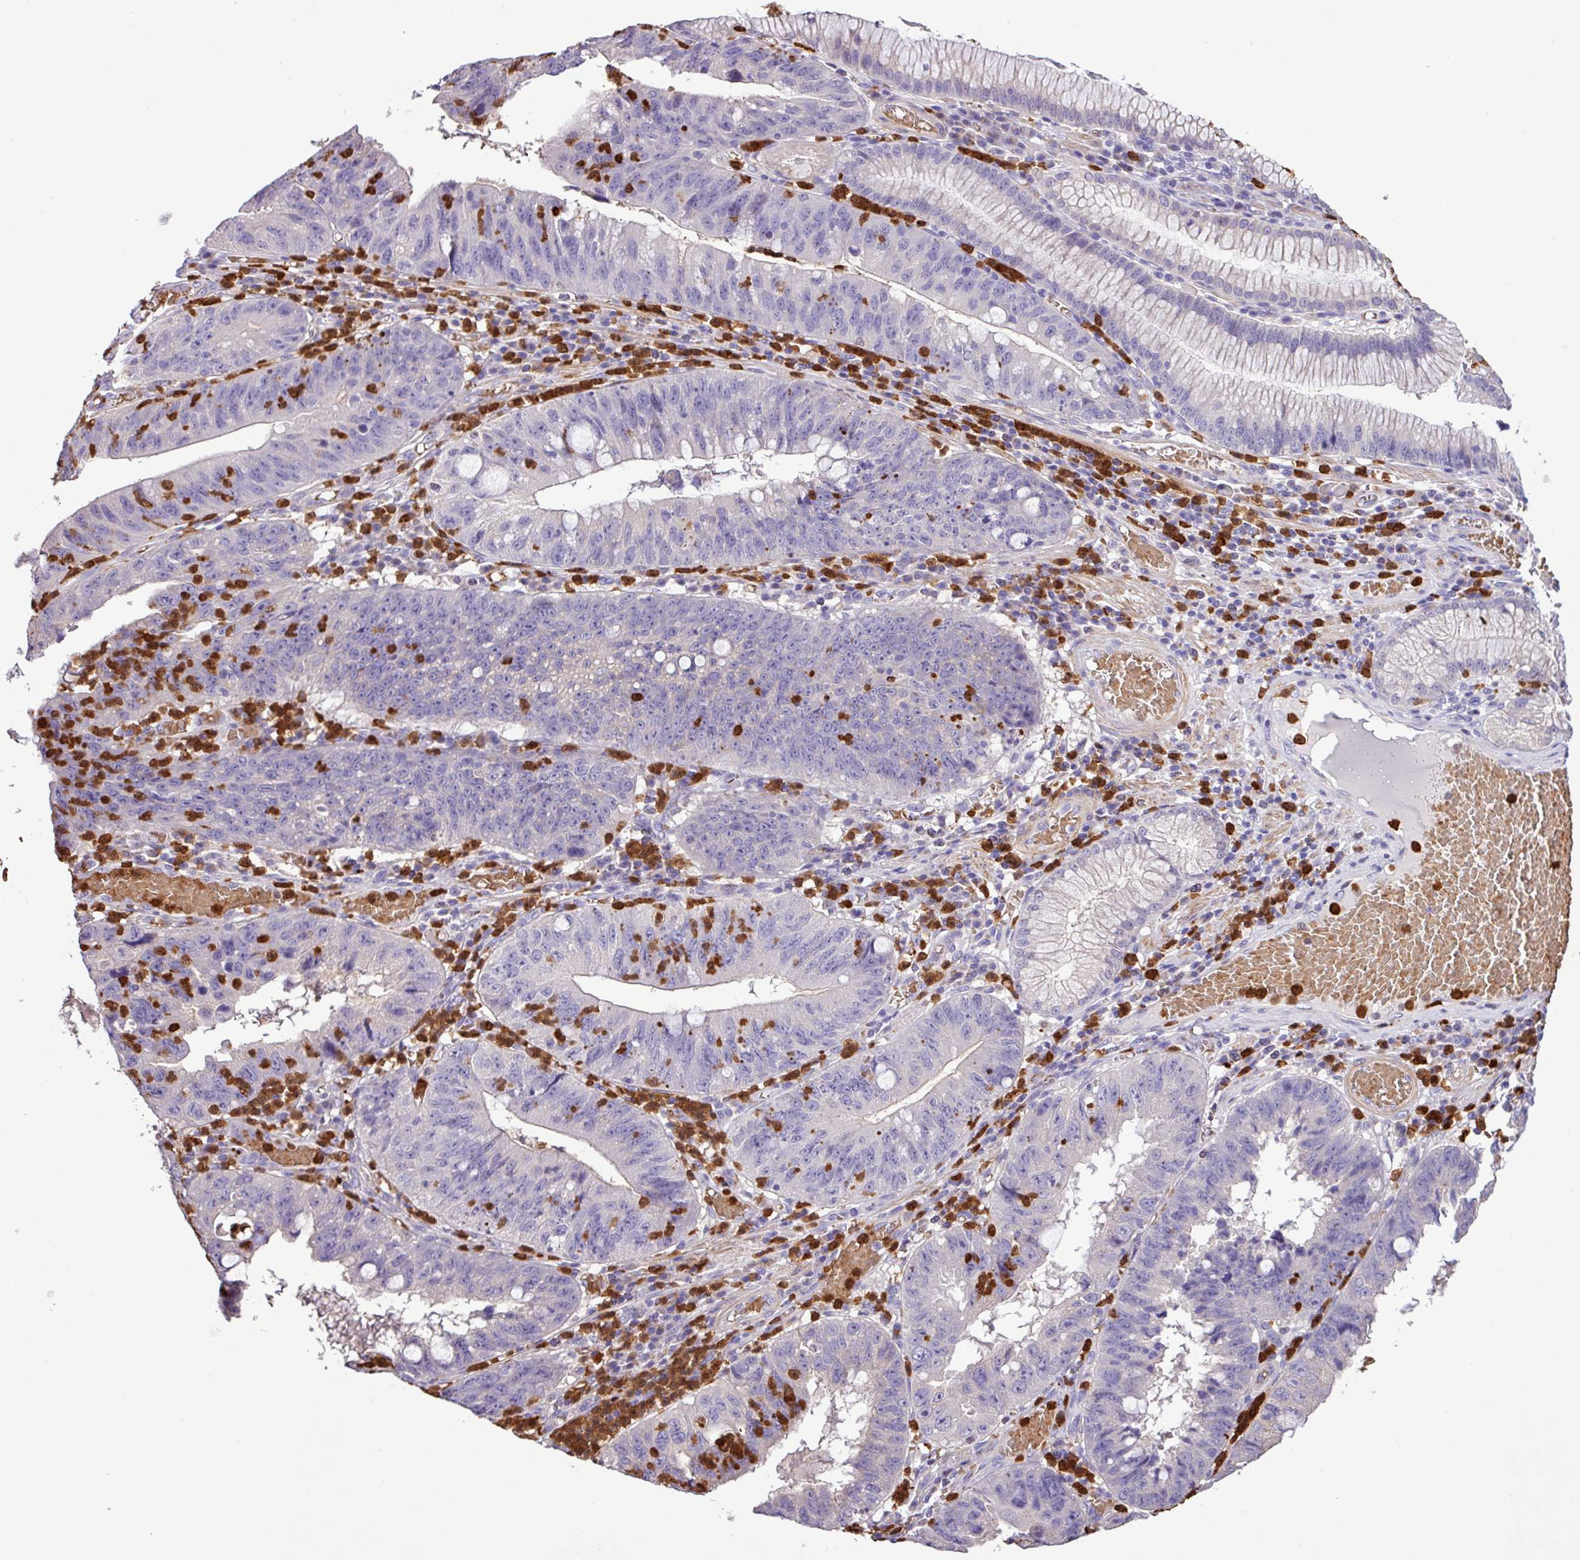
{"staining": {"intensity": "negative", "quantity": "none", "location": "none"}, "tissue": "stomach cancer", "cell_type": "Tumor cells", "image_type": "cancer", "snomed": [{"axis": "morphology", "description": "Adenocarcinoma, NOS"}, {"axis": "topography", "description": "Stomach"}], "caption": "Immunohistochemical staining of human stomach cancer (adenocarcinoma) demonstrates no significant expression in tumor cells. (DAB (3,3'-diaminobenzidine) IHC, high magnification).", "gene": "MGAT4B", "patient": {"sex": "male", "age": 59}}